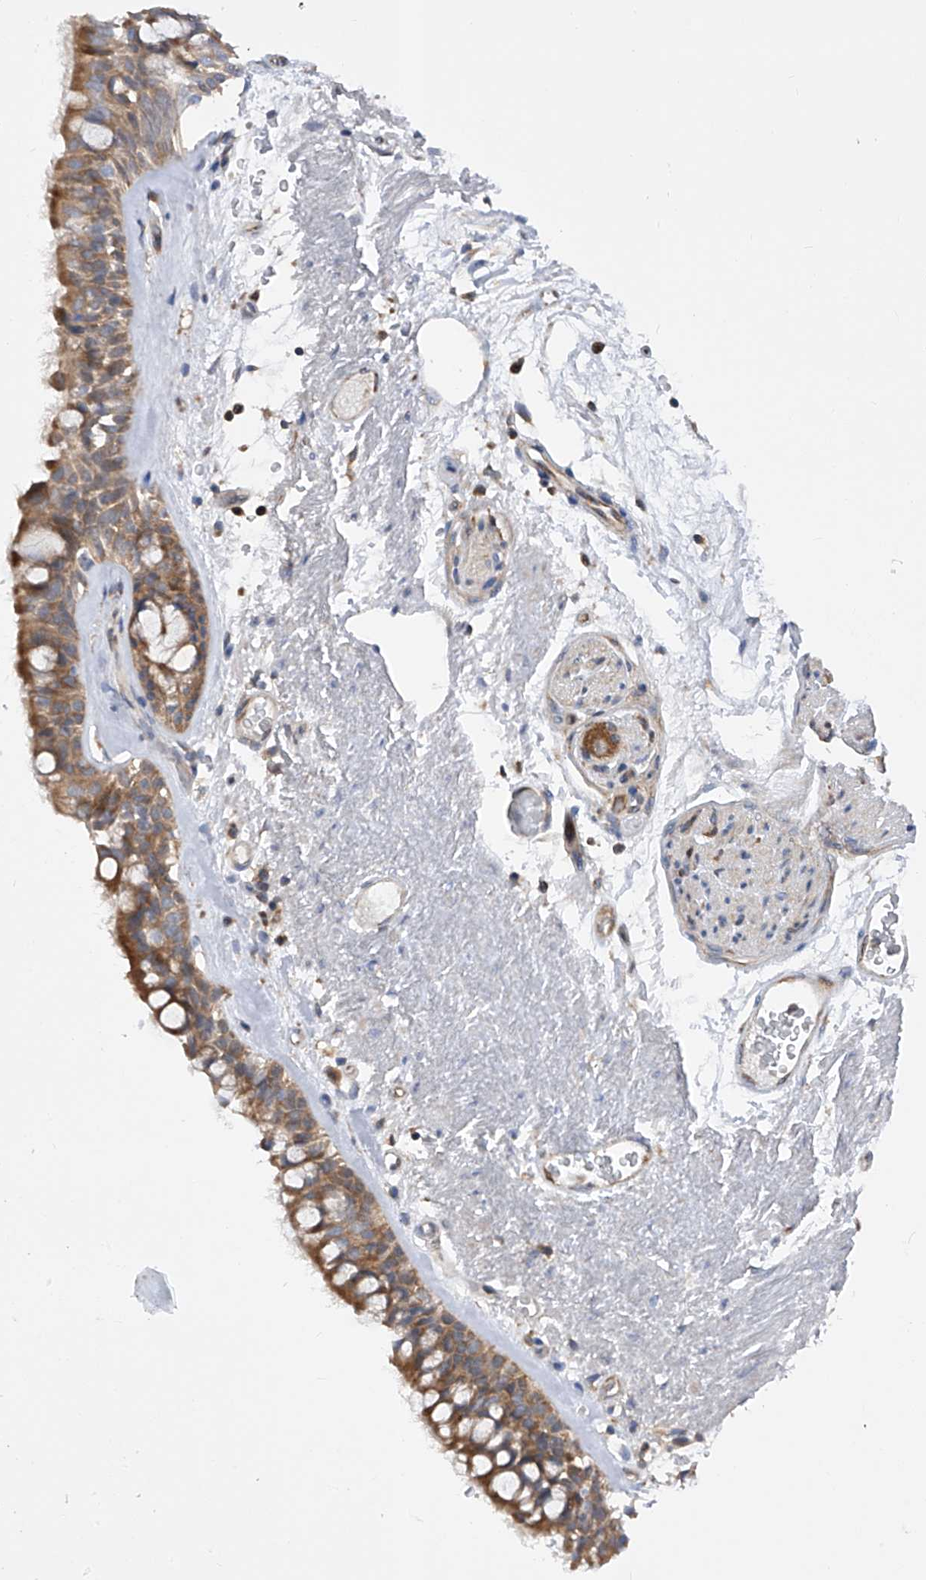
{"staining": {"intensity": "moderate", "quantity": ">75%", "location": "cytoplasmic/membranous"}, "tissue": "bronchus", "cell_type": "Respiratory epithelial cells", "image_type": "normal", "snomed": [{"axis": "morphology", "description": "Normal tissue, NOS"}, {"axis": "morphology", "description": "Squamous cell carcinoma, NOS"}, {"axis": "topography", "description": "Lymph node"}, {"axis": "topography", "description": "Bronchus"}, {"axis": "topography", "description": "Lung"}], "caption": "DAB (3,3'-diaminobenzidine) immunohistochemical staining of unremarkable bronchus displays moderate cytoplasmic/membranous protein expression in approximately >75% of respiratory epithelial cells. (Brightfield microscopy of DAB IHC at high magnification).", "gene": "SPATA20", "patient": {"sex": "male", "age": 66}}